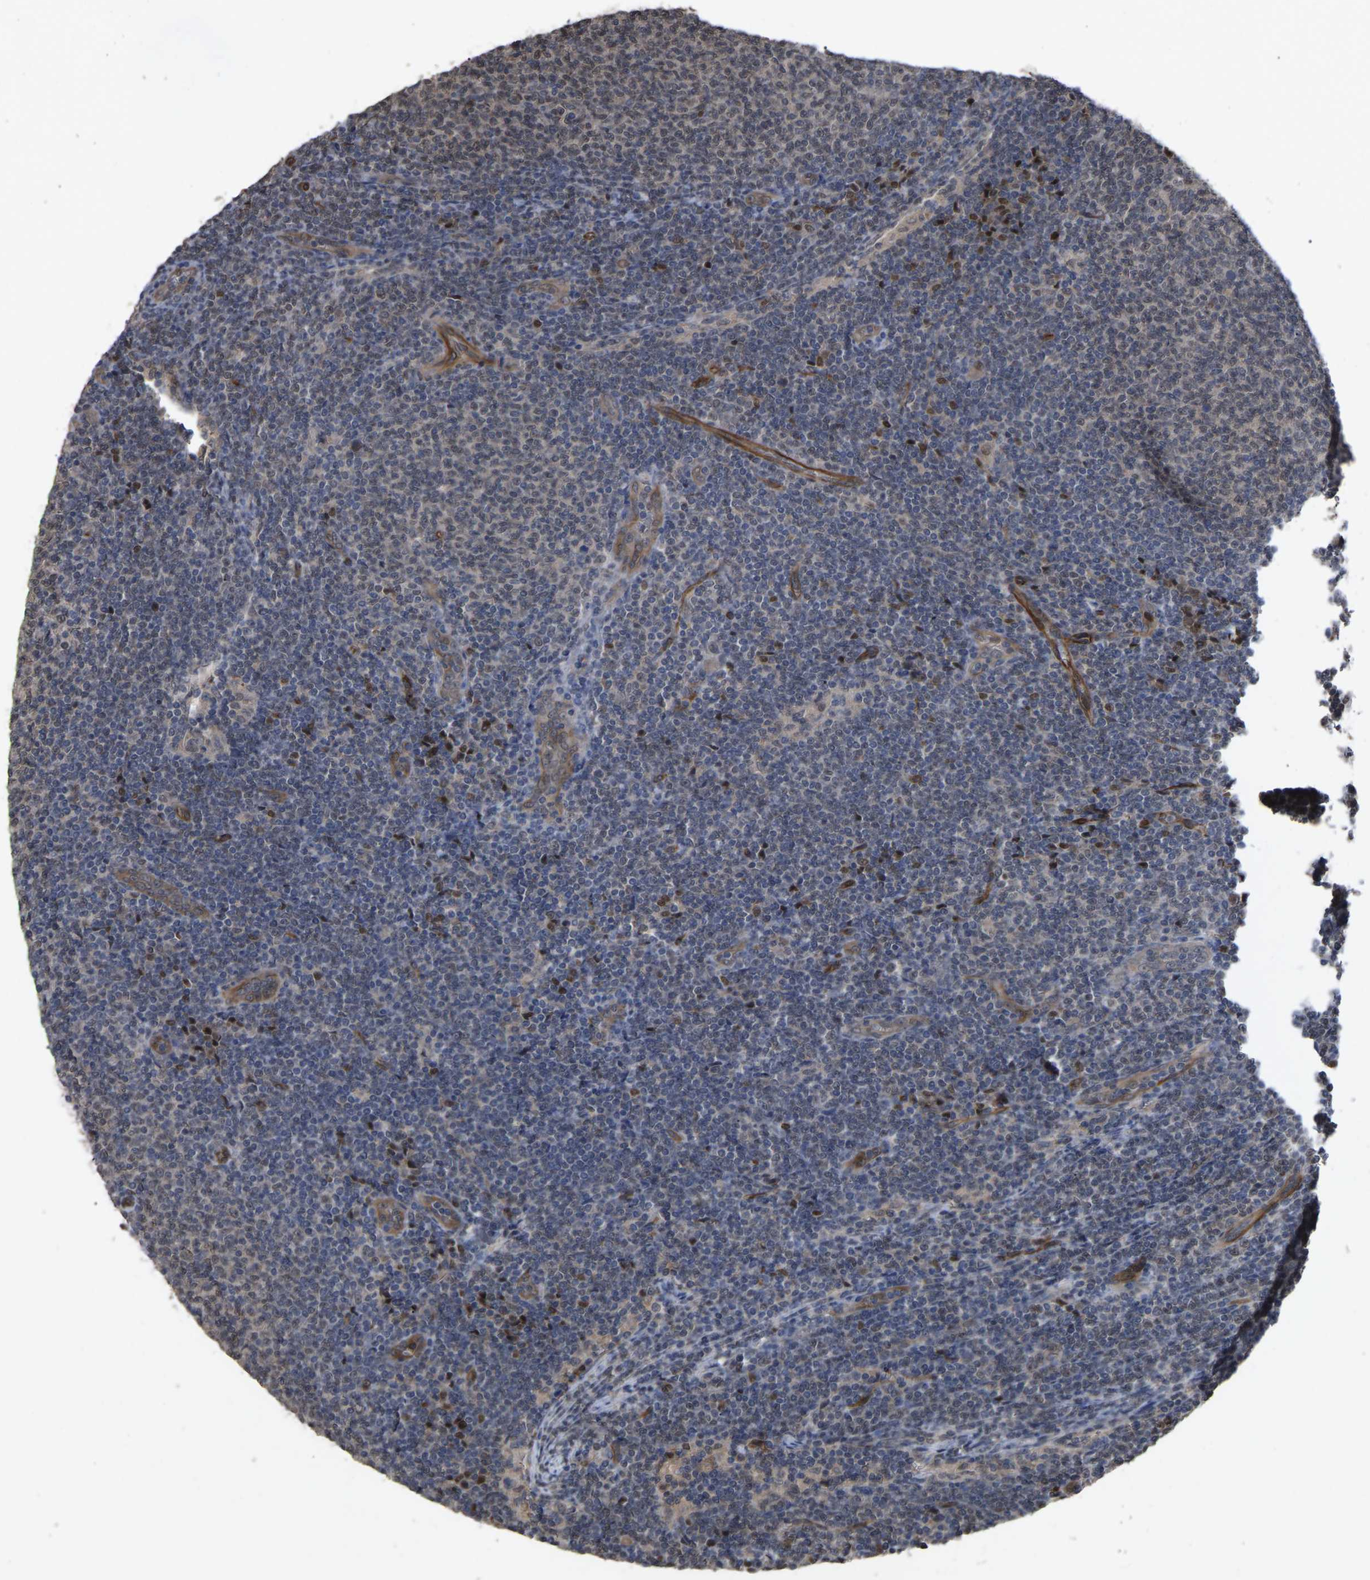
{"staining": {"intensity": "weak", "quantity": "<25%", "location": "cytoplasmic/membranous"}, "tissue": "lymphoma", "cell_type": "Tumor cells", "image_type": "cancer", "snomed": [{"axis": "morphology", "description": "Malignant lymphoma, non-Hodgkin's type, Low grade"}, {"axis": "topography", "description": "Lymph node"}], "caption": "Immunohistochemistry (IHC) of lymphoma displays no staining in tumor cells.", "gene": "FAM161B", "patient": {"sex": "male", "age": 66}}